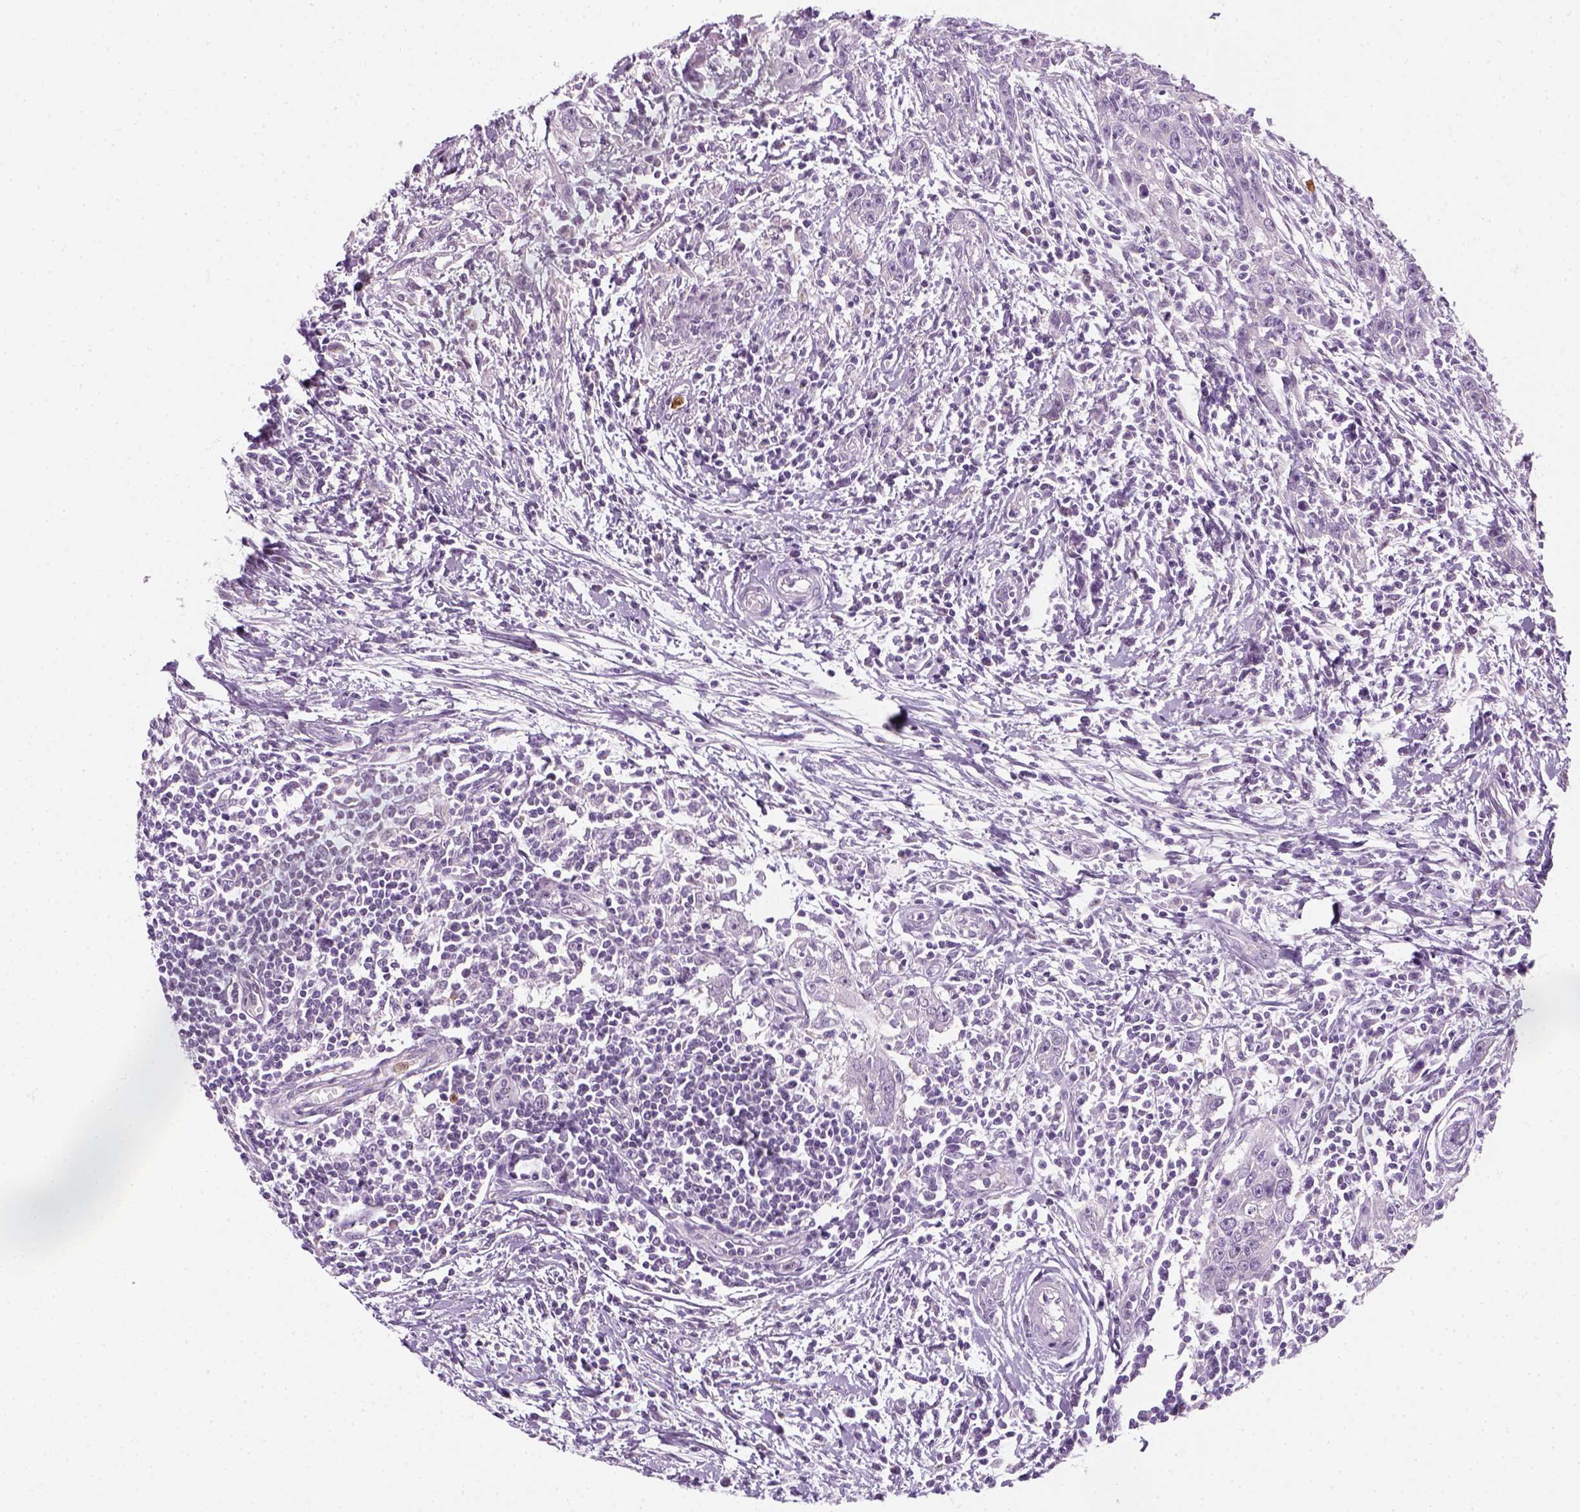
{"staining": {"intensity": "negative", "quantity": "none", "location": "none"}, "tissue": "urothelial cancer", "cell_type": "Tumor cells", "image_type": "cancer", "snomed": [{"axis": "morphology", "description": "Urothelial carcinoma, High grade"}, {"axis": "topography", "description": "Urinary bladder"}], "caption": "High power microscopy photomicrograph of an immunohistochemistry (IHC) micrograph of urothelial cancer, revealing no significant staining in tumor cells.", "gene": "IL4", "patient": {"sex": "male", "age": 83}}